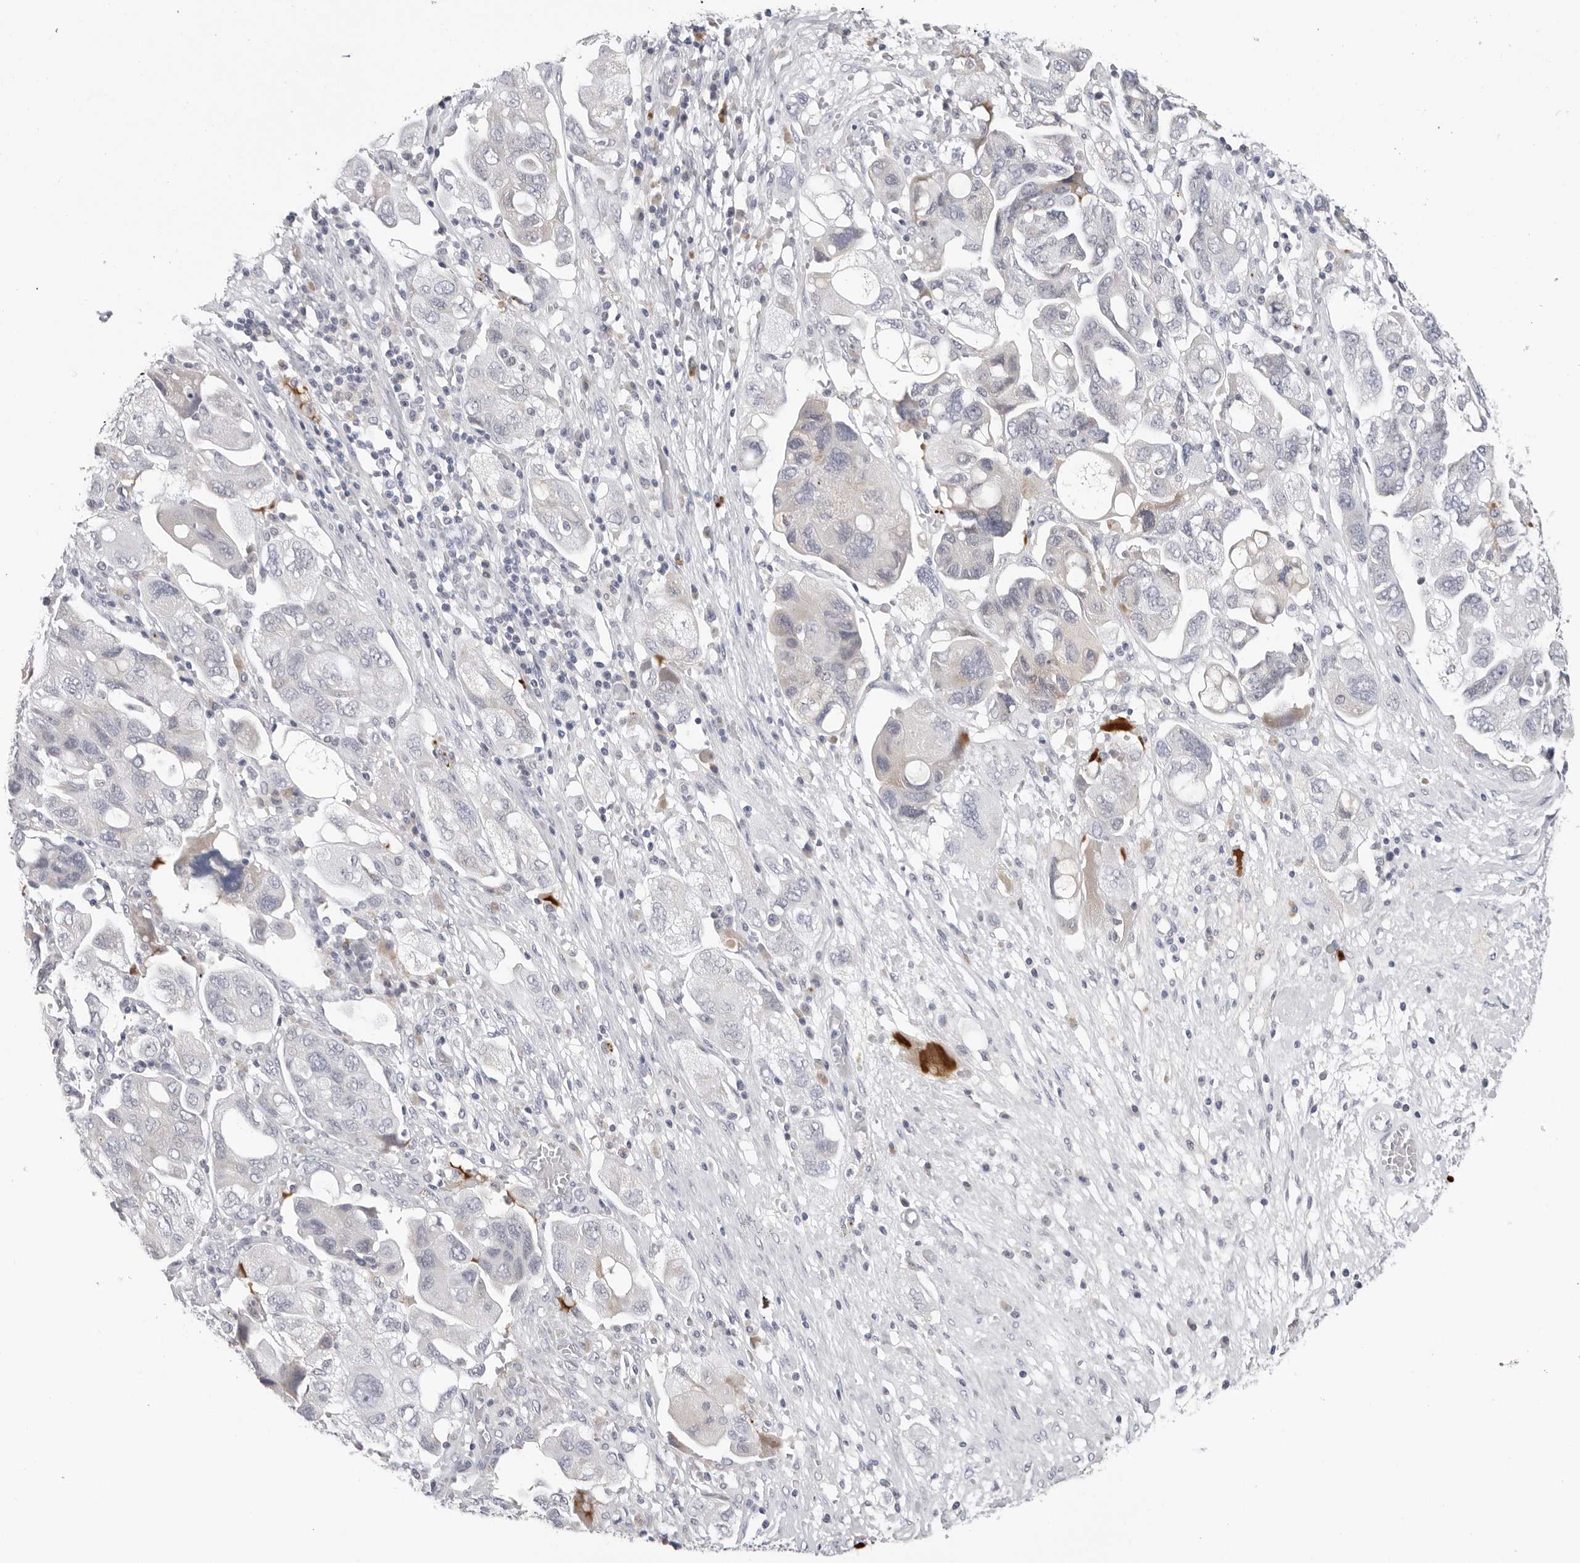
{"staining": {"intensity": "negative", "quantity": "none", "location": "none"}, "tissue": "ovarian cancer", "cell_type": "Tumor cells", "image_type": "cancer", "snomed": [{"axis": "morphology", "description": "Carcinoma, NOS"}, {"axis": "morphology", "description": "Cystadenocarcinoma, serous, NOS"}, {"axis": "topography", "description": "Ovary"}], "caption": "High magnification brightfield microscopy of ovarian serous cystadenocarcinoma stained with DAB (brown) and counterstained with hematoxylin (blue): tumor cells show no significant expression. The staining was performed using DAB to visualize the protein expression in brown, while the nuclei were stained in blue with hematoxylin (Magnification: 20x).", "gene": "ZNF502", "patient": {"sex": "female", "age": 69}}